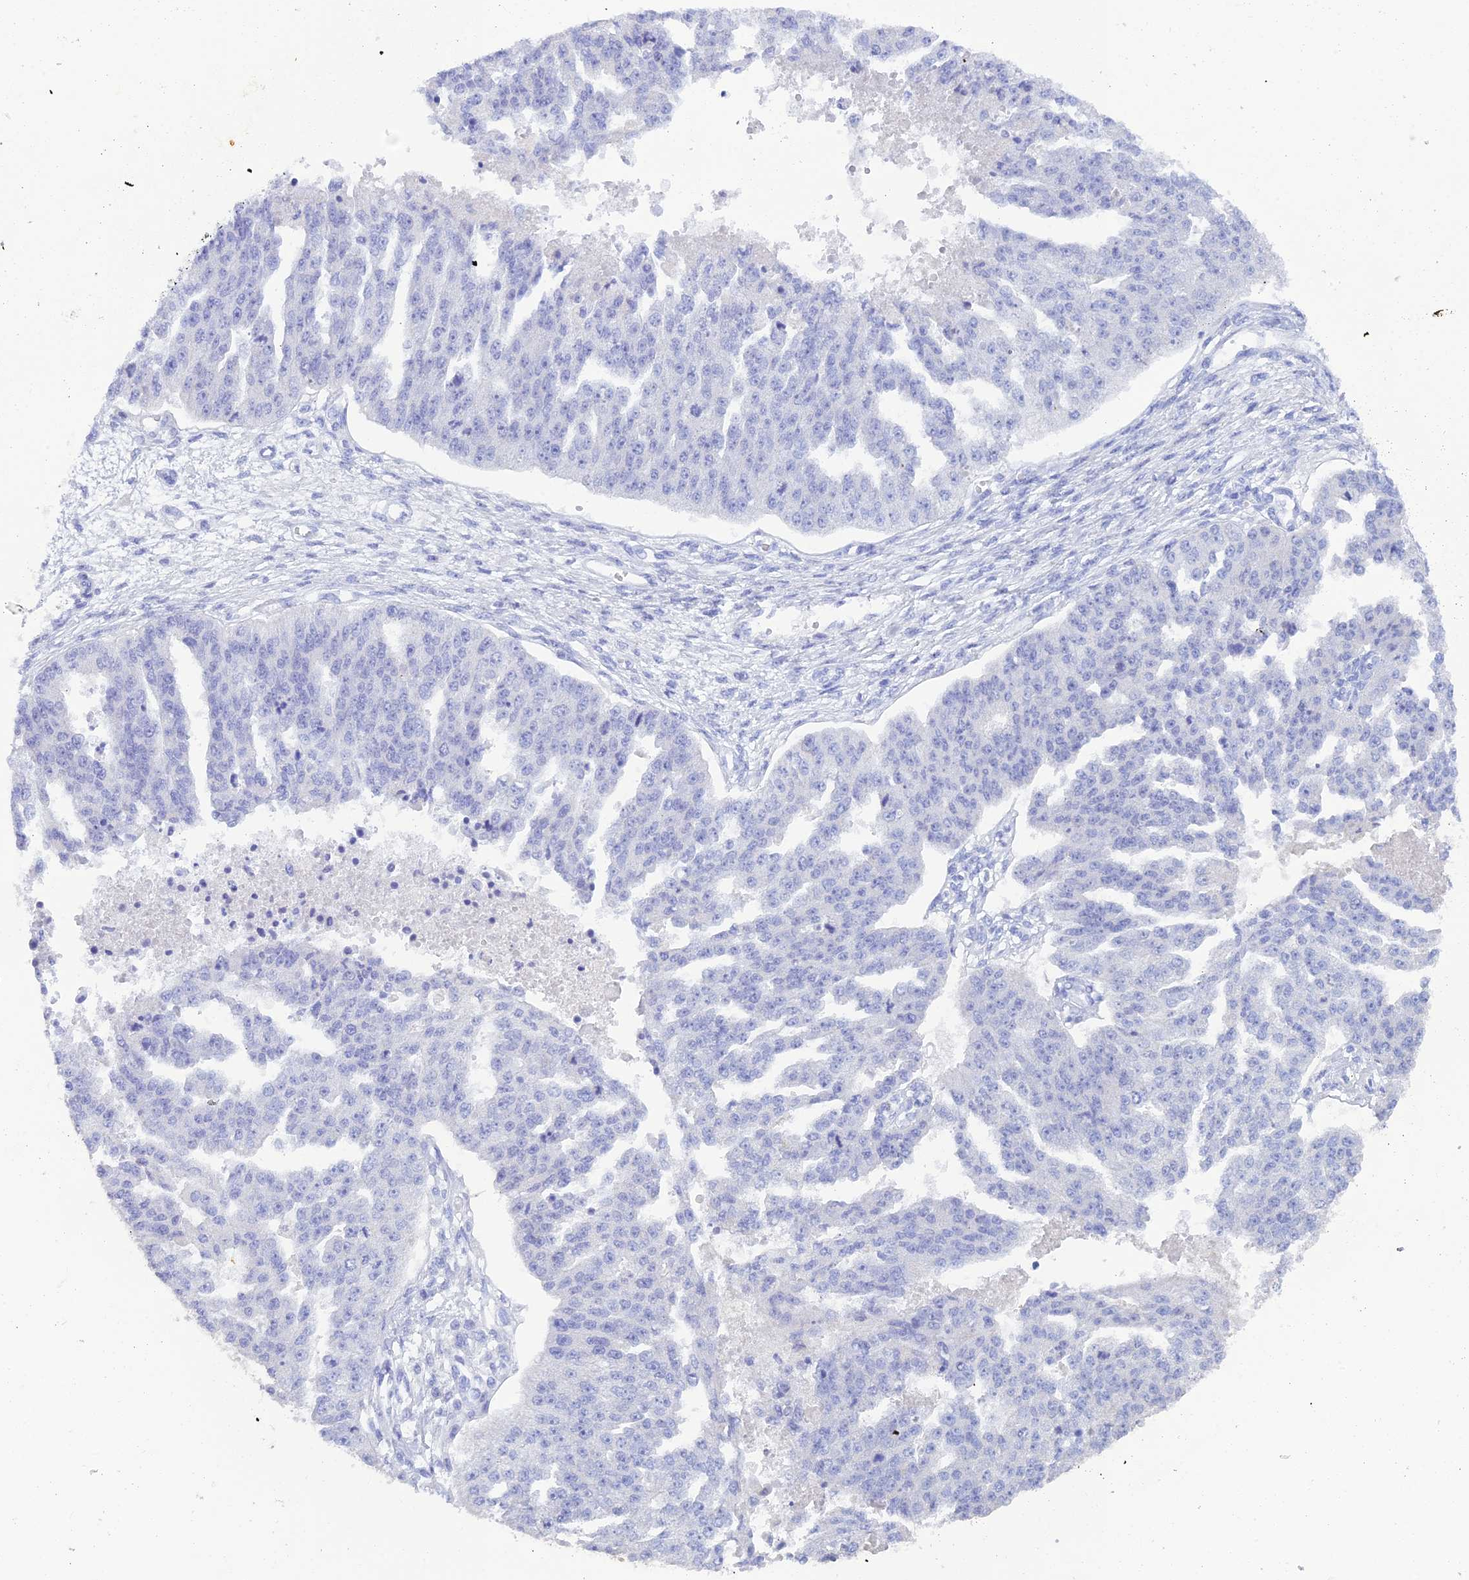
{"staining": {"intensity": "negative", "quantity": "none", "location": "none"}, "tissue": "ovarian cancer", "cell_type": "Tumor cells", "image_type": "cancer", "snomed": [{"axis": "morphology", "description": "Cystadenocarcinoma, serous, NOS"}, {"axis": "topography", "description": "Ovary"}], "caption": "This is a image of immunohistochemistry (IHC) staining of ovarian cancer (serous cystadenocarcinoma), which shows no staining in tumor cells. The staining was performed using DAB (3,3'-diaminobenzidine) to visualize the protein expression in brown, while the nuclei were stained in blue with hematoxylin (Magnification: 20x).", "gene": "REG1A", "patient": {"sex": "female", "age": 58}}